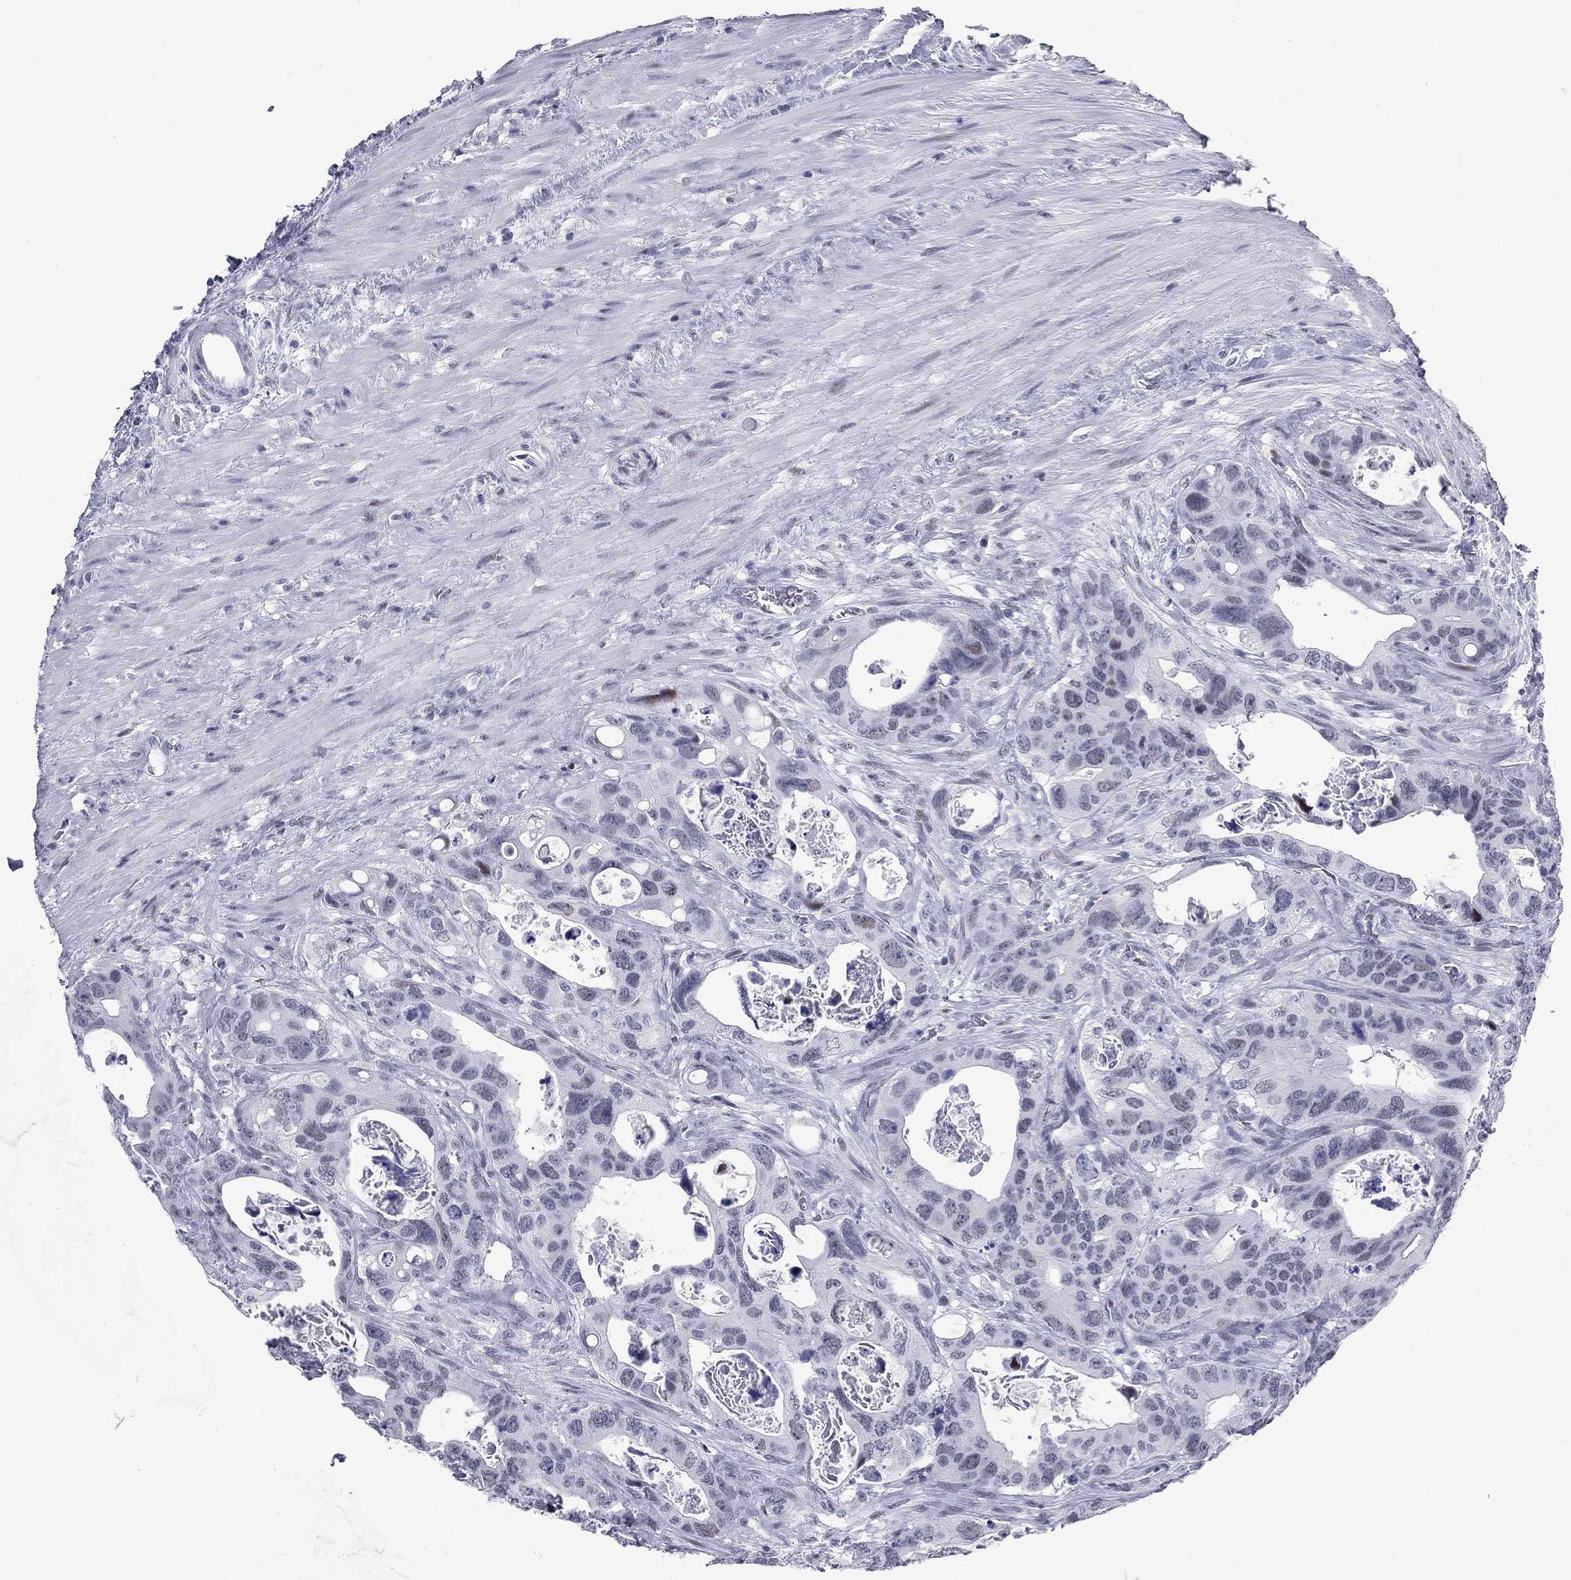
{"staining": {"intensity": "negative", "quantity": "none", "location": "none"}, "tissue": "colorectal cancer", "cell_type": "Tumor cells", "image_type": "cancer", "snomed": [{"axis": "morphology", "description": "Adenocarcinoma, NOS"}, {"axis": "topography", "description": "Rectum"}], "caption": "Tumor cells are negative for brown protein staining in colorectal cancer (adenocarcinoma).", "gene": "ASF1B", "patient": {"sex": "male", "age": 64}}